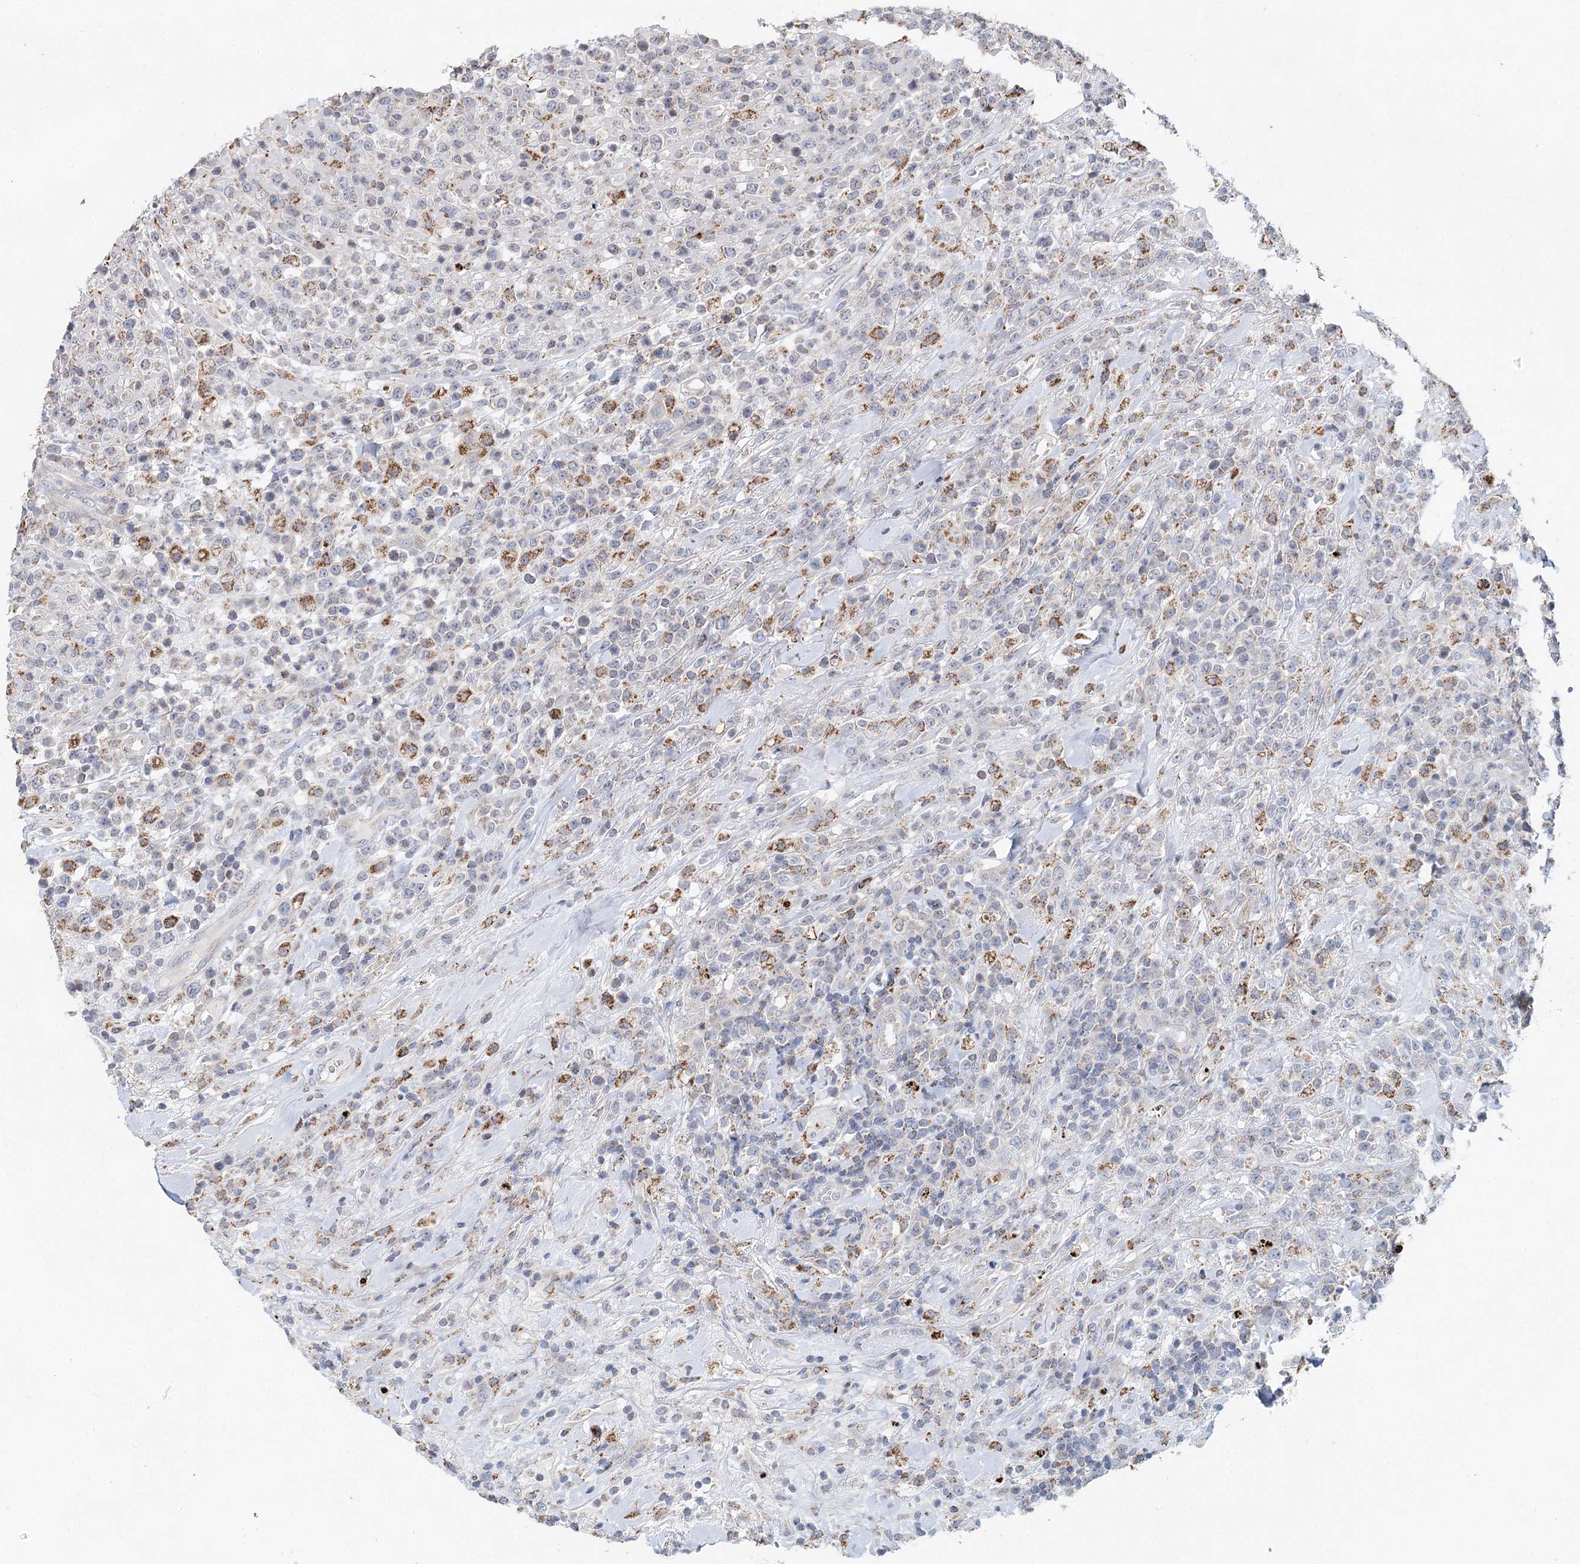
{"staining": {"intensity": "moderate", "quantity": "25%-75%", "location": "cytoplasmic/membranous"}, "tissue": "lymphoma", "cell_type": "Tumor cells", "image_type": "cancer", "snomed": [{"axis": "morphology", "description": "Malignant lymphoma, non-Hodgkin's type, High grade"}, {"axis": "topography", "description": "Colon"}], "caption": "Protein staining displays moderate cytoplasmic/membranous positivity in about 25%-75% of tumor cells in lymphoma. The staining was performed using DAB (3,3'-diaminobenzidine), with brown indicating positive protein expression. Nuclei are stained blue with hematoxylin.", "gene": "XPO6", "patient": {"sex": "female", "age": 53}}